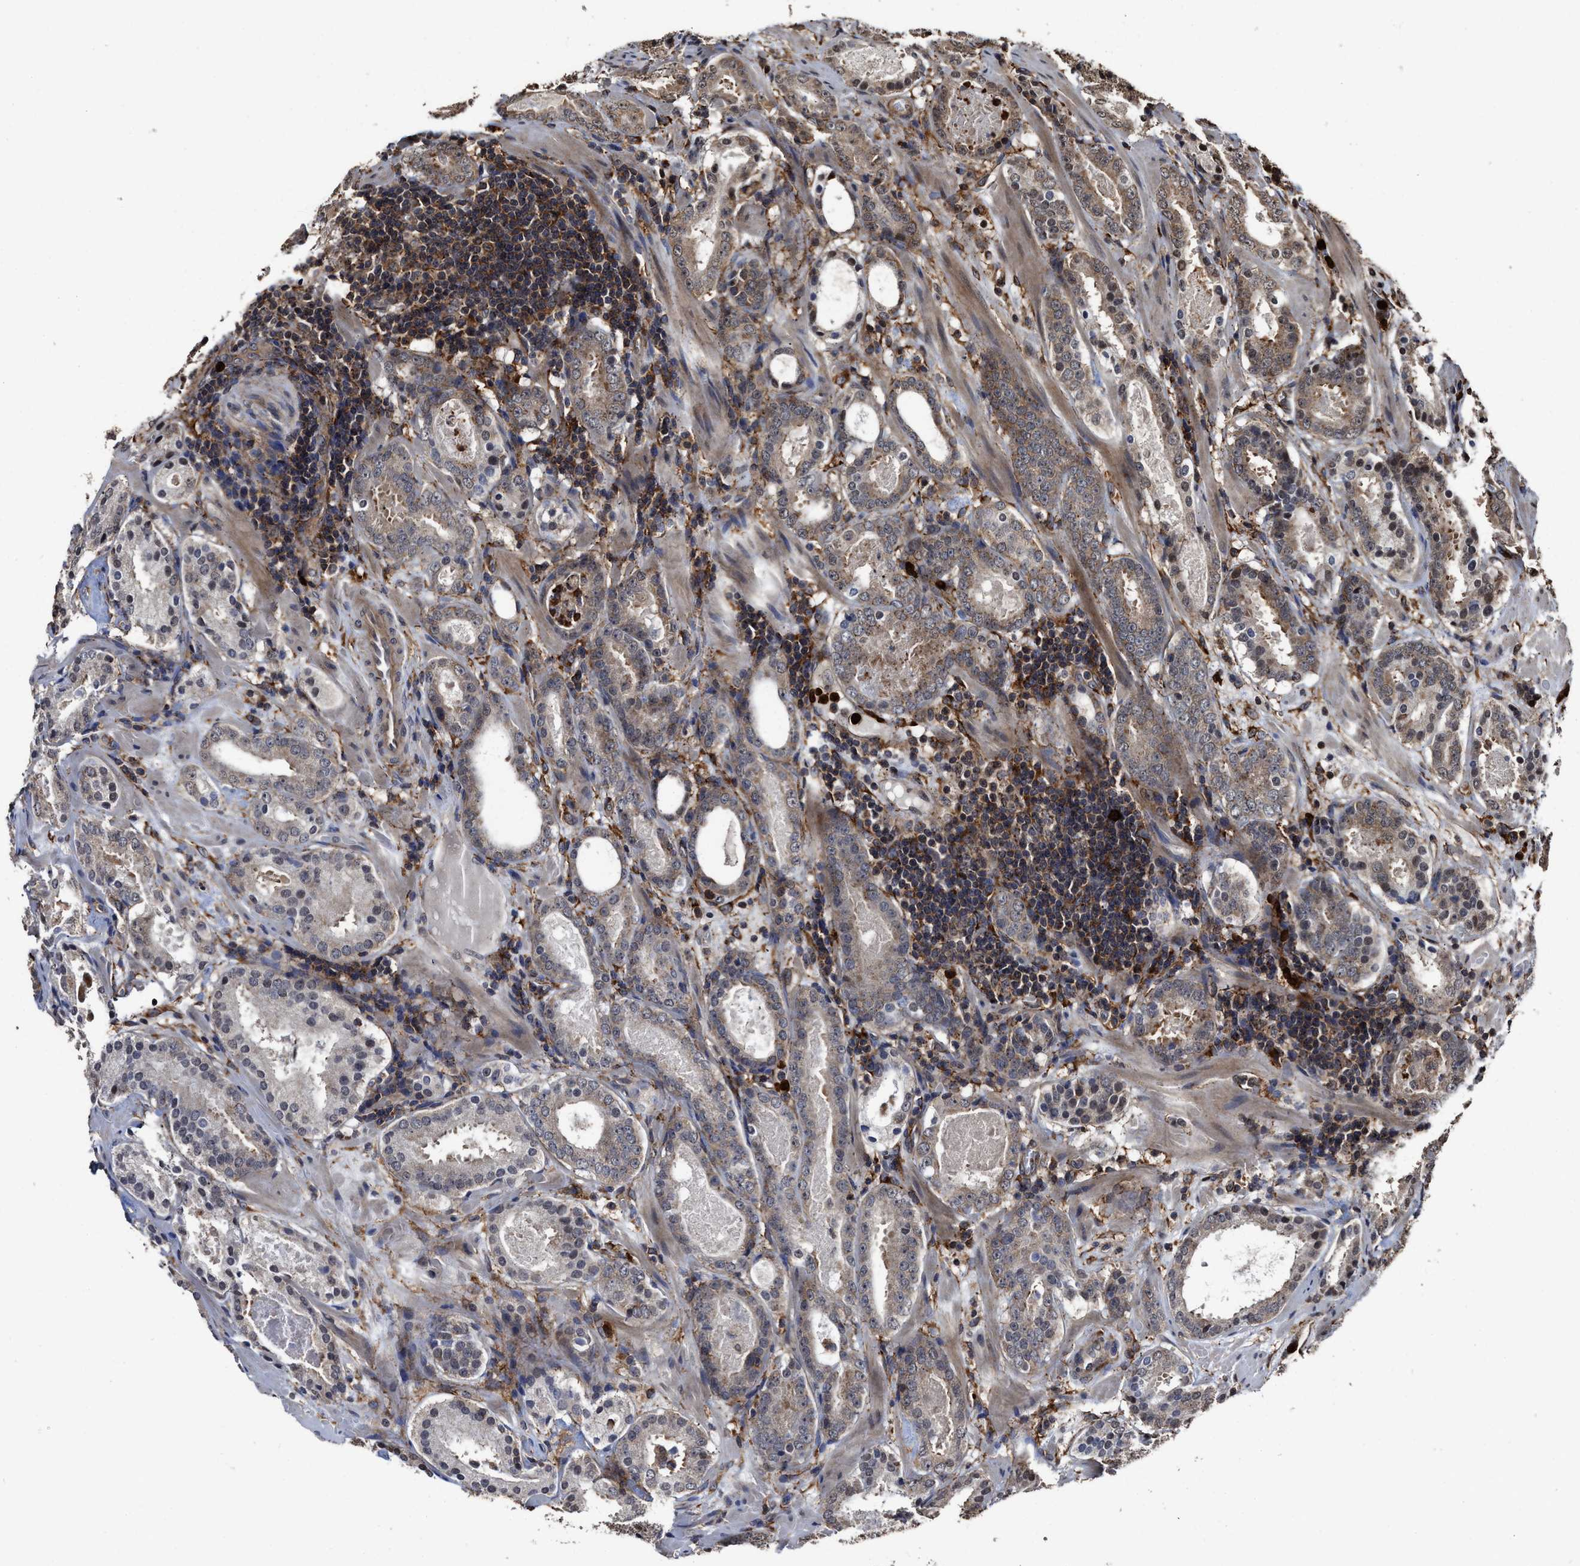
{"staining": {"intensity": "weak", "quantity": ">75%", "location": "cytoplasmic/membranous"}, "tissue": "prostate cancer", "cell_type": "Tumor cells", "image_type": "cancer", "snomed": [{"axis": "morphology", "description": "Adenocarcinoma, Low grade"}, {"axis": "topography", "description": "Prostate"}], "caption": "Immunohistochemical staining of prostate cancer exhibits low levels of weak cytoplasmic/membranous protein expression in approximately >75% of tumor cells.", "gene": "SEPTIN2", "patient": {"sex": "male", "age": 69}}